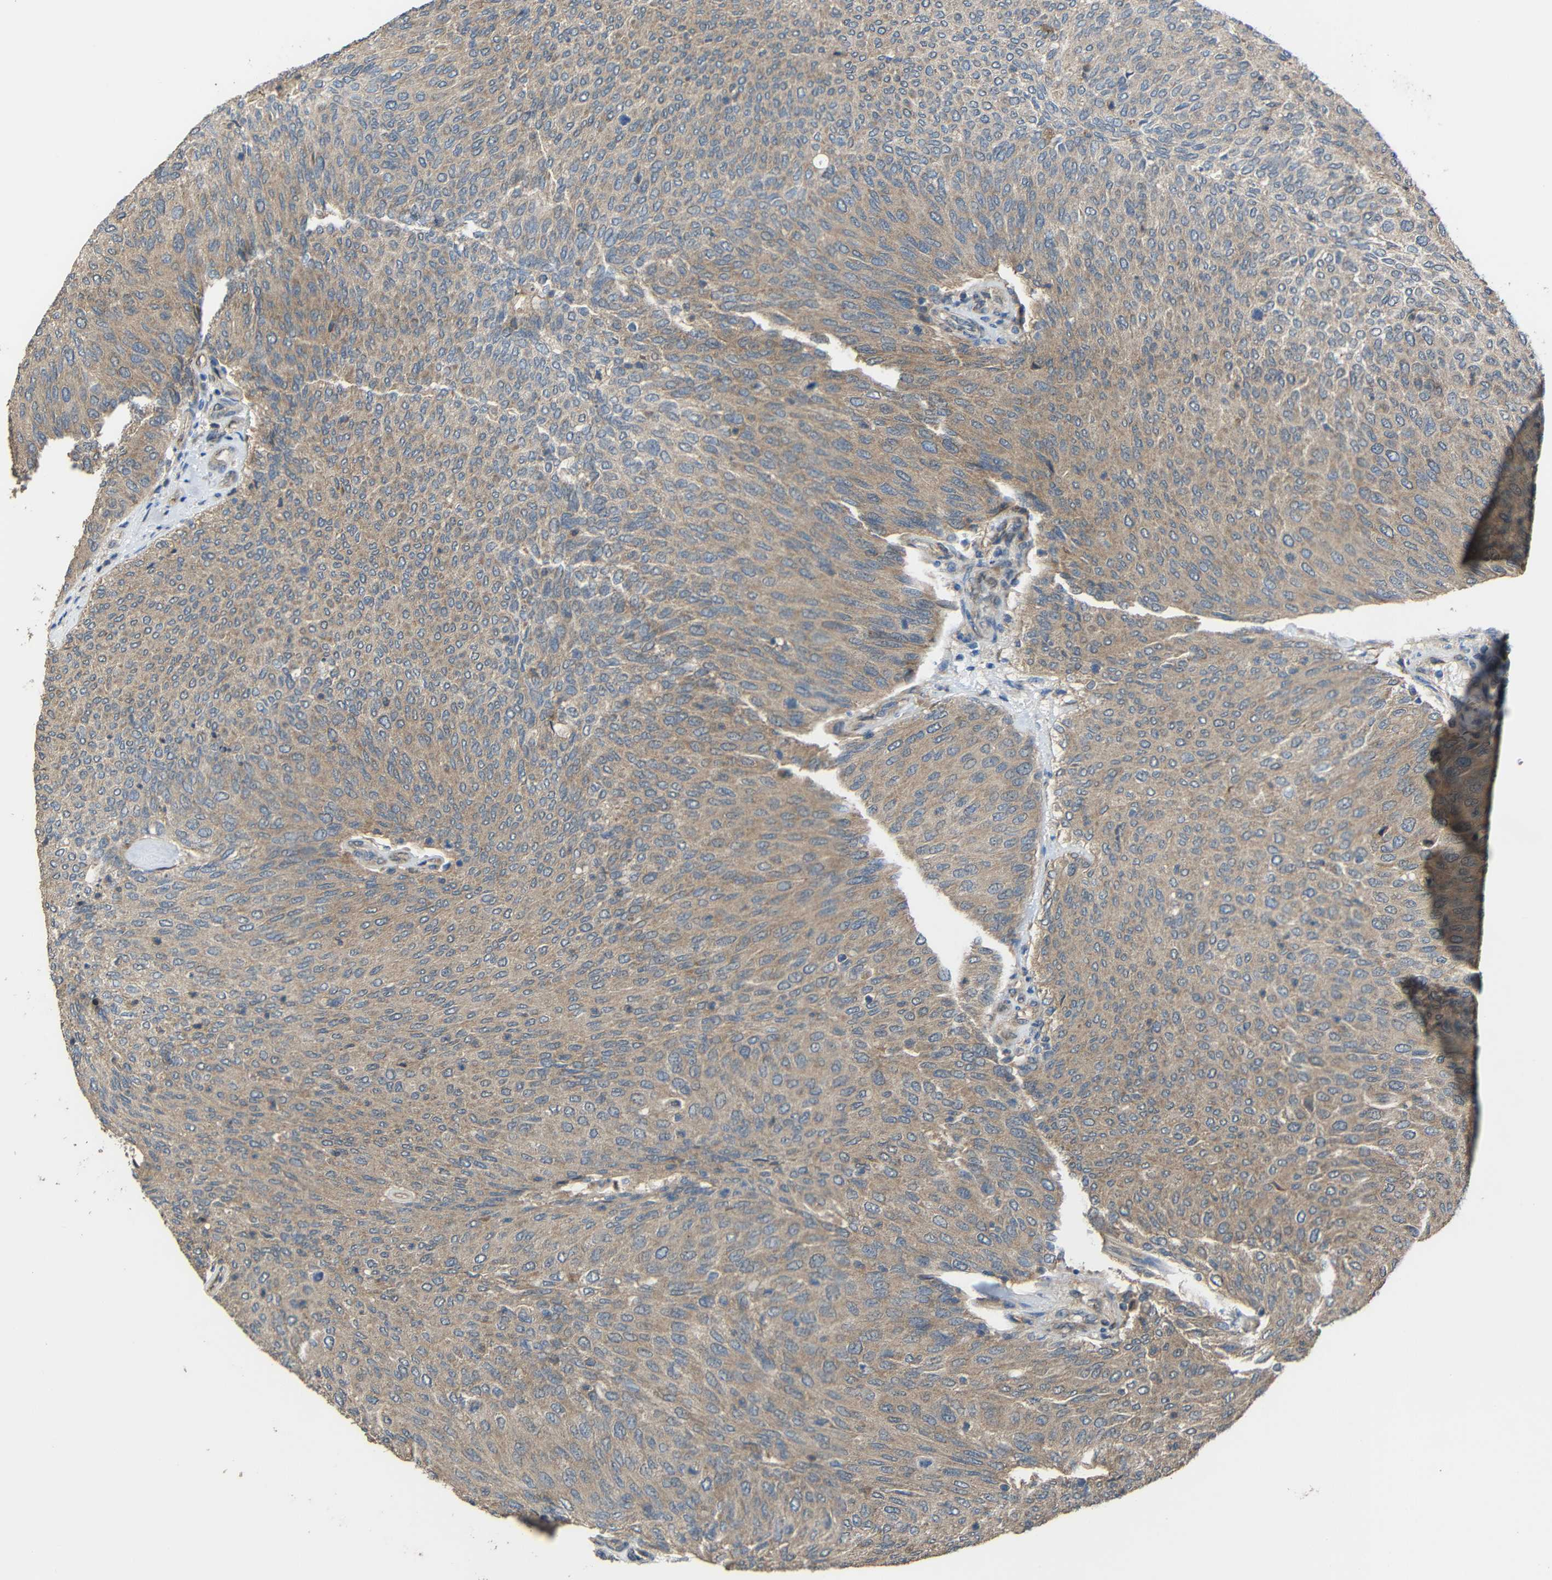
{"staining": {"intensity": "weak", "quantity": ">75%", "location": "cytoplasmic/membranous"}, "tissue": "urothelial cancer", "cell_type": "Tumor cells", "image_type": "cancer", "snomed": [{"axis": "morphology", "description": "Urothelial carcinoma, Low grade"}, {"axis": "topography", "description": "Urinary bladder"}], "caption": "Protein expression analysis of human low-grade urothelial carcinoma reveals weak cytoplasmic/membranous positivity in approximately >75% of tumor cells.", "gene": "CHST9", "patient": {"sex": "female", "age": 79}}